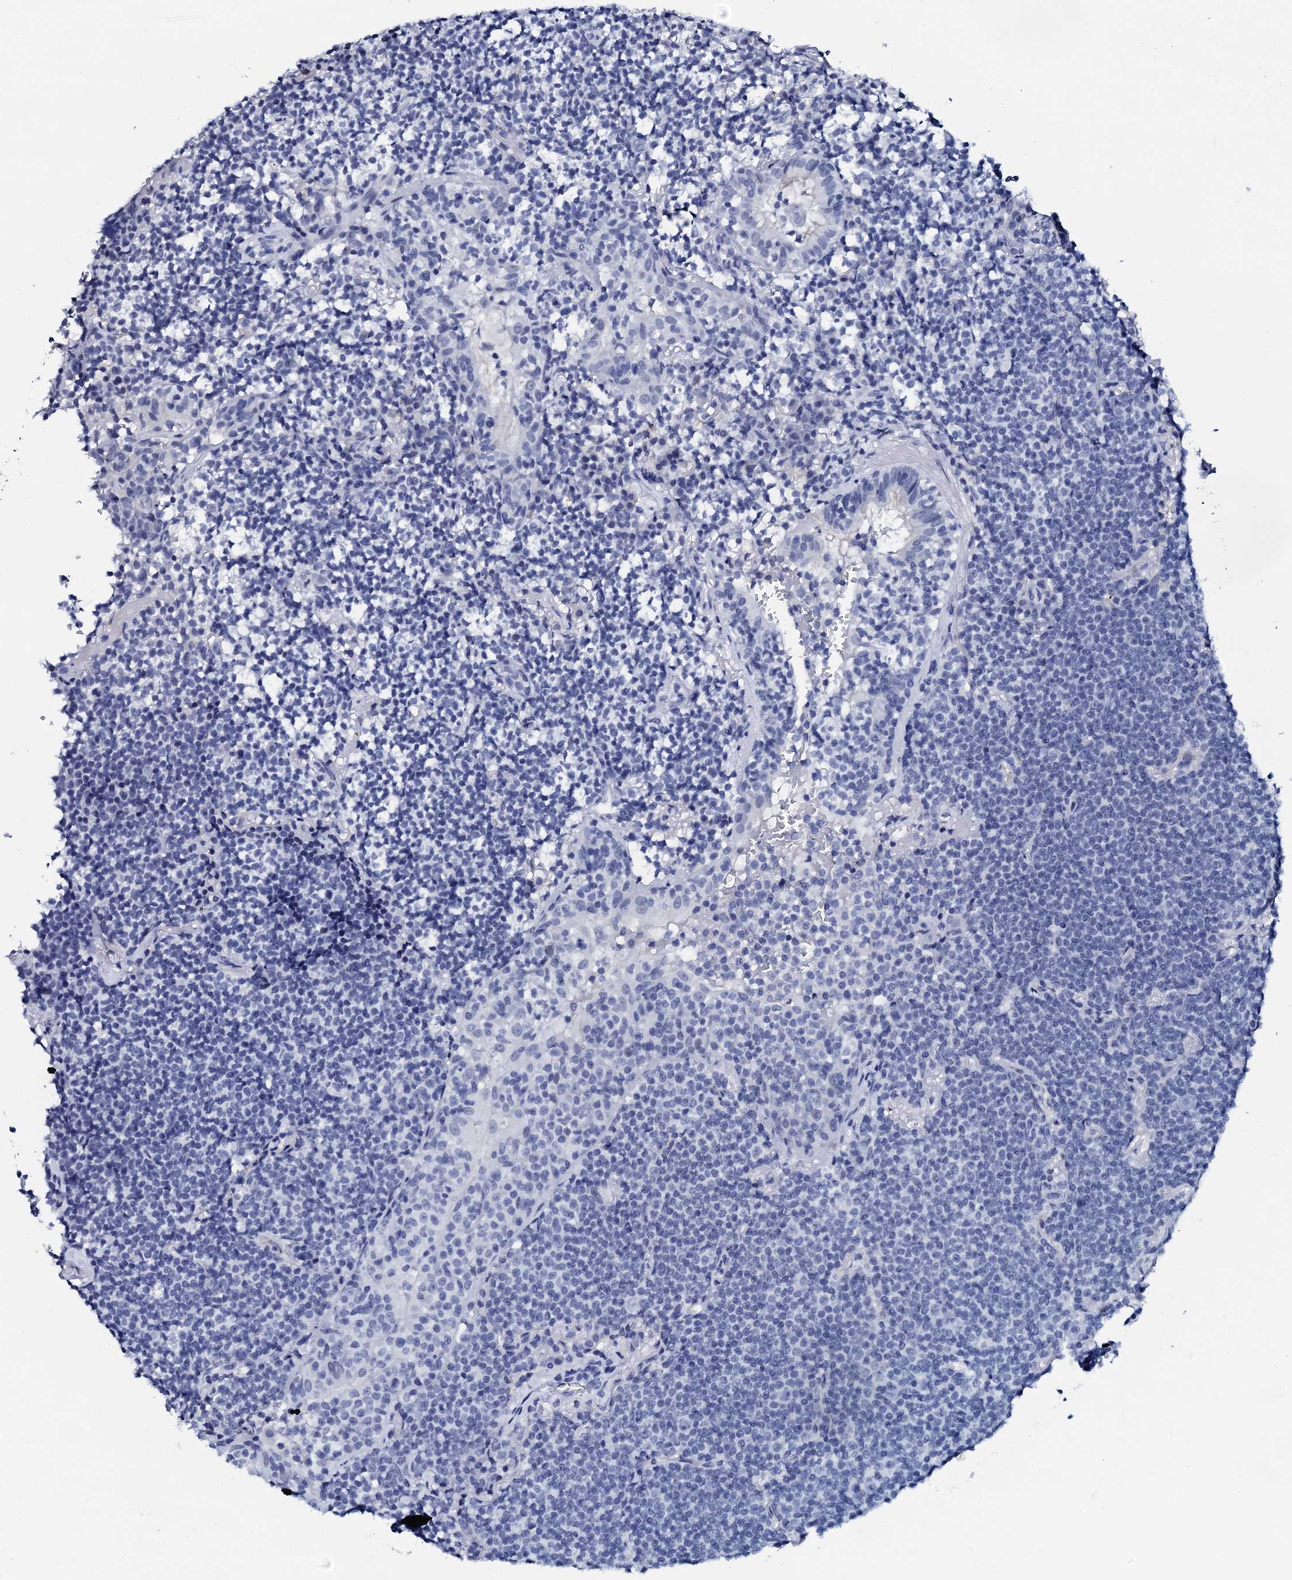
{"staining": {"intensity": "negative", "quantity": "none", "location": "none"}, "tissue": "lymphoma", "cell_type": "Tumor cells", "image_type": "cancer", "snomed": [{"axis": "morphology", "description": "Malignant lymphoma, non-Hodgkin's type, Low grade"}, {"axis": "topography", "description": "Lung"}], "caption": "Immunohistochemical staining of human lymphoma demonstrates no significant expression in tumor cells.", "gene": "SPATA19", "patient": {"sex": "female", "age": 71}}